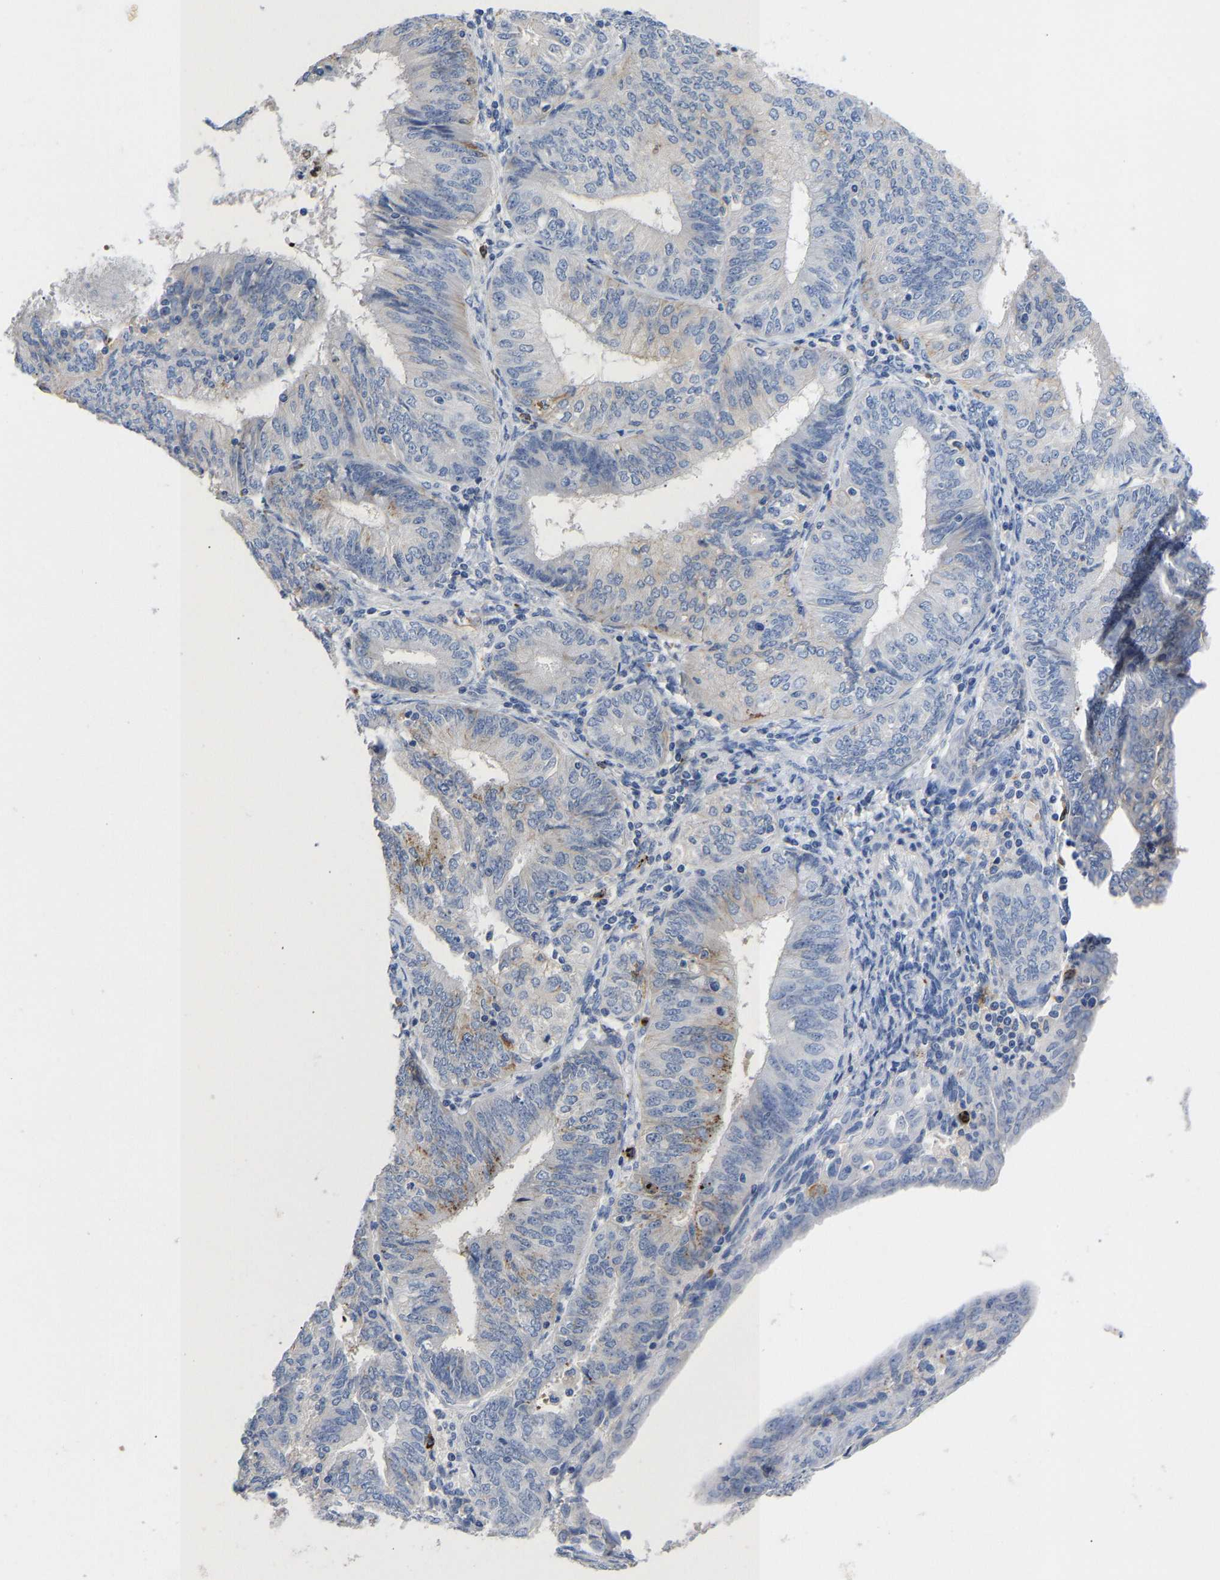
{"staining": {"intensity": "negative", "quantity": "none", "location": "none"}, "tissue": "endometrial cancer", "cell_type": "Tumor cells", "image_type": "cancer", "snomed": [{"axis": "morphology", "description": "Adenocarcinoma, NOS"}, {"axis": "topography", "description": "Endometrium"}], "caption": "Immunohistochemistry (IHC) of human endometrial adenocarcinoma shows no staining in tumor cells.", "gene": "FGF18", "patient": {"sex": "female", "age": 58}}